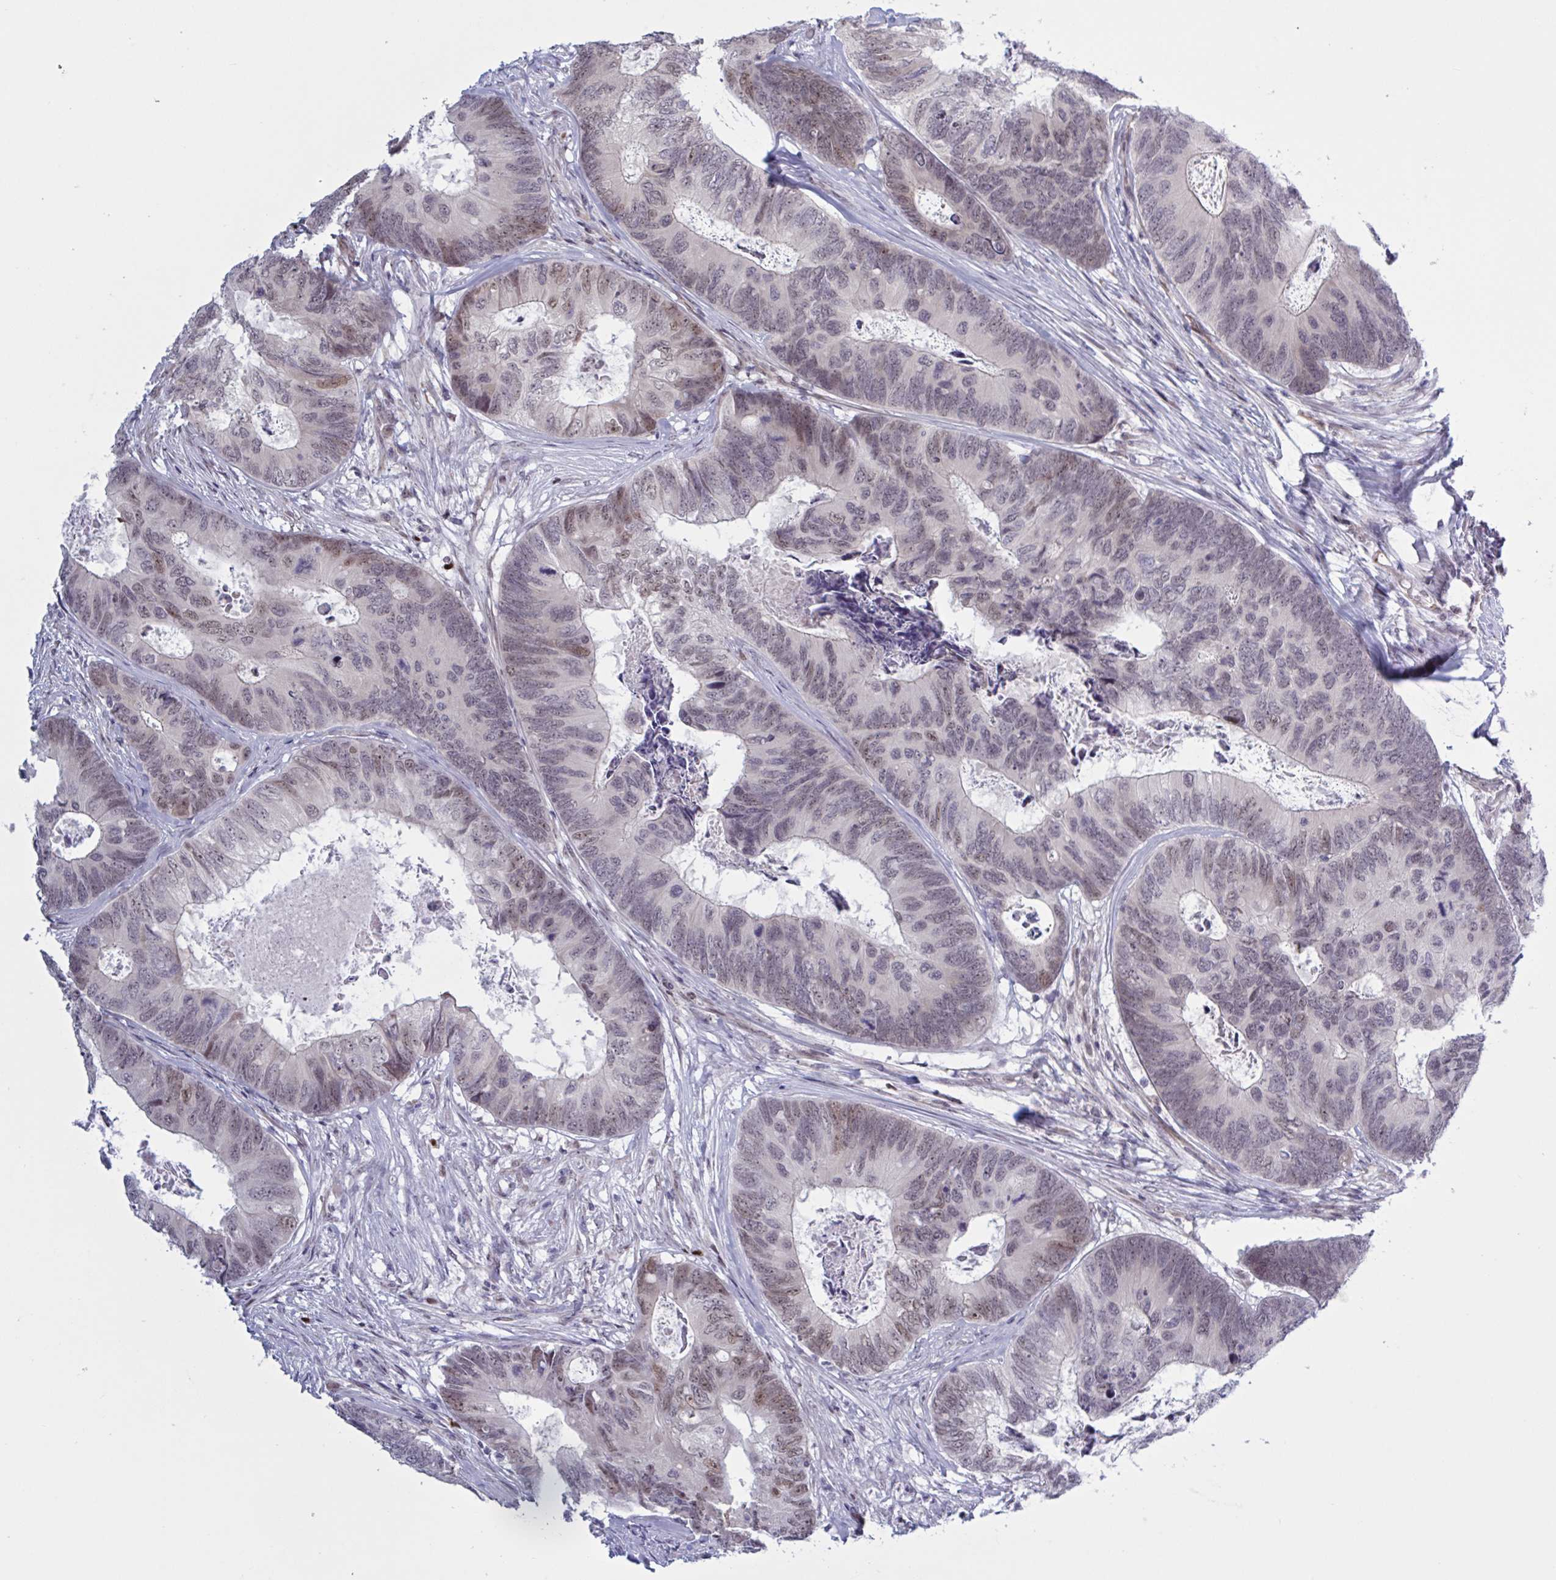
{"staining": {"intensity": "weak", "quantity": "<25%", "location": "nuclear"}, "tissue": "colorectal cancer", "cell_type": "Tumor cells", "image_type": "cancer", "snomed": [{"axis": "morphology", "description": "Adenocarcinoma, NOS"}, {"axis": "topography", "description": "Colon"}], "caption": "This is an immunohistochemistry histopathology image of colorectal cancer (adenocarcinoma). There is no expression in tumor cells.", "gene": "PRMT6", "patient": {"sex": "female", "age": 67}}